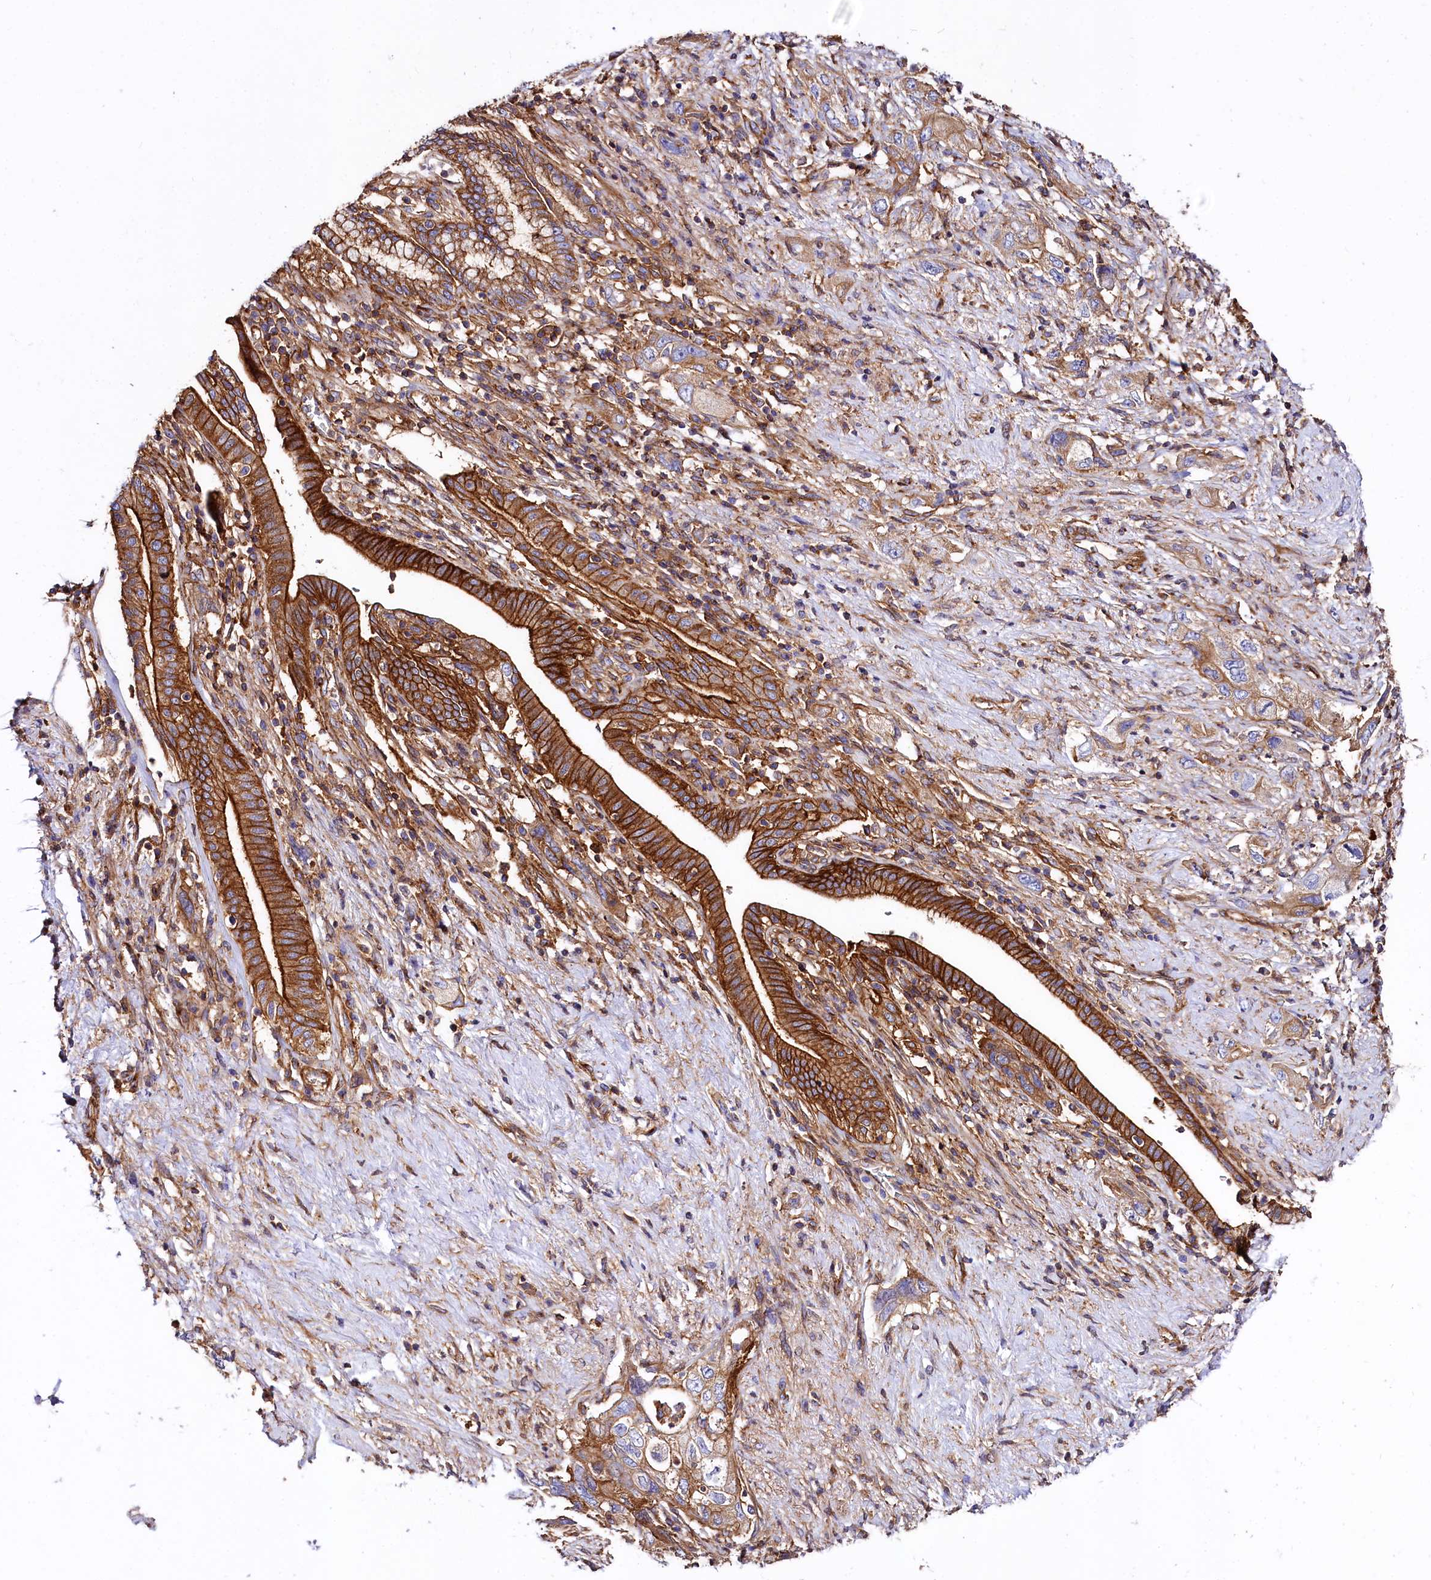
{"staining": {"intensity": "strong", "quantity": ">75%", "location": "cytoplasmic/membranous"}, "tissue": "pancreatic cancer", "cell_type": "Tumor cells", "image_type": "cancer", "snomed": [{"axis": "morphology", "description": "Adenocarcinoma, NOS"}, {"axis": "topography", "description": "Pancreas"}], "caption": "Immunohistochemistry (DAB) staining of human adenocarcinoma (pancreatic) demonstrates strong cytoplasmic/membranous protein expression in approximately >75% of tumor cells.", "gene": "ANO6", "patient": {"sex": "female", "age": 73}}